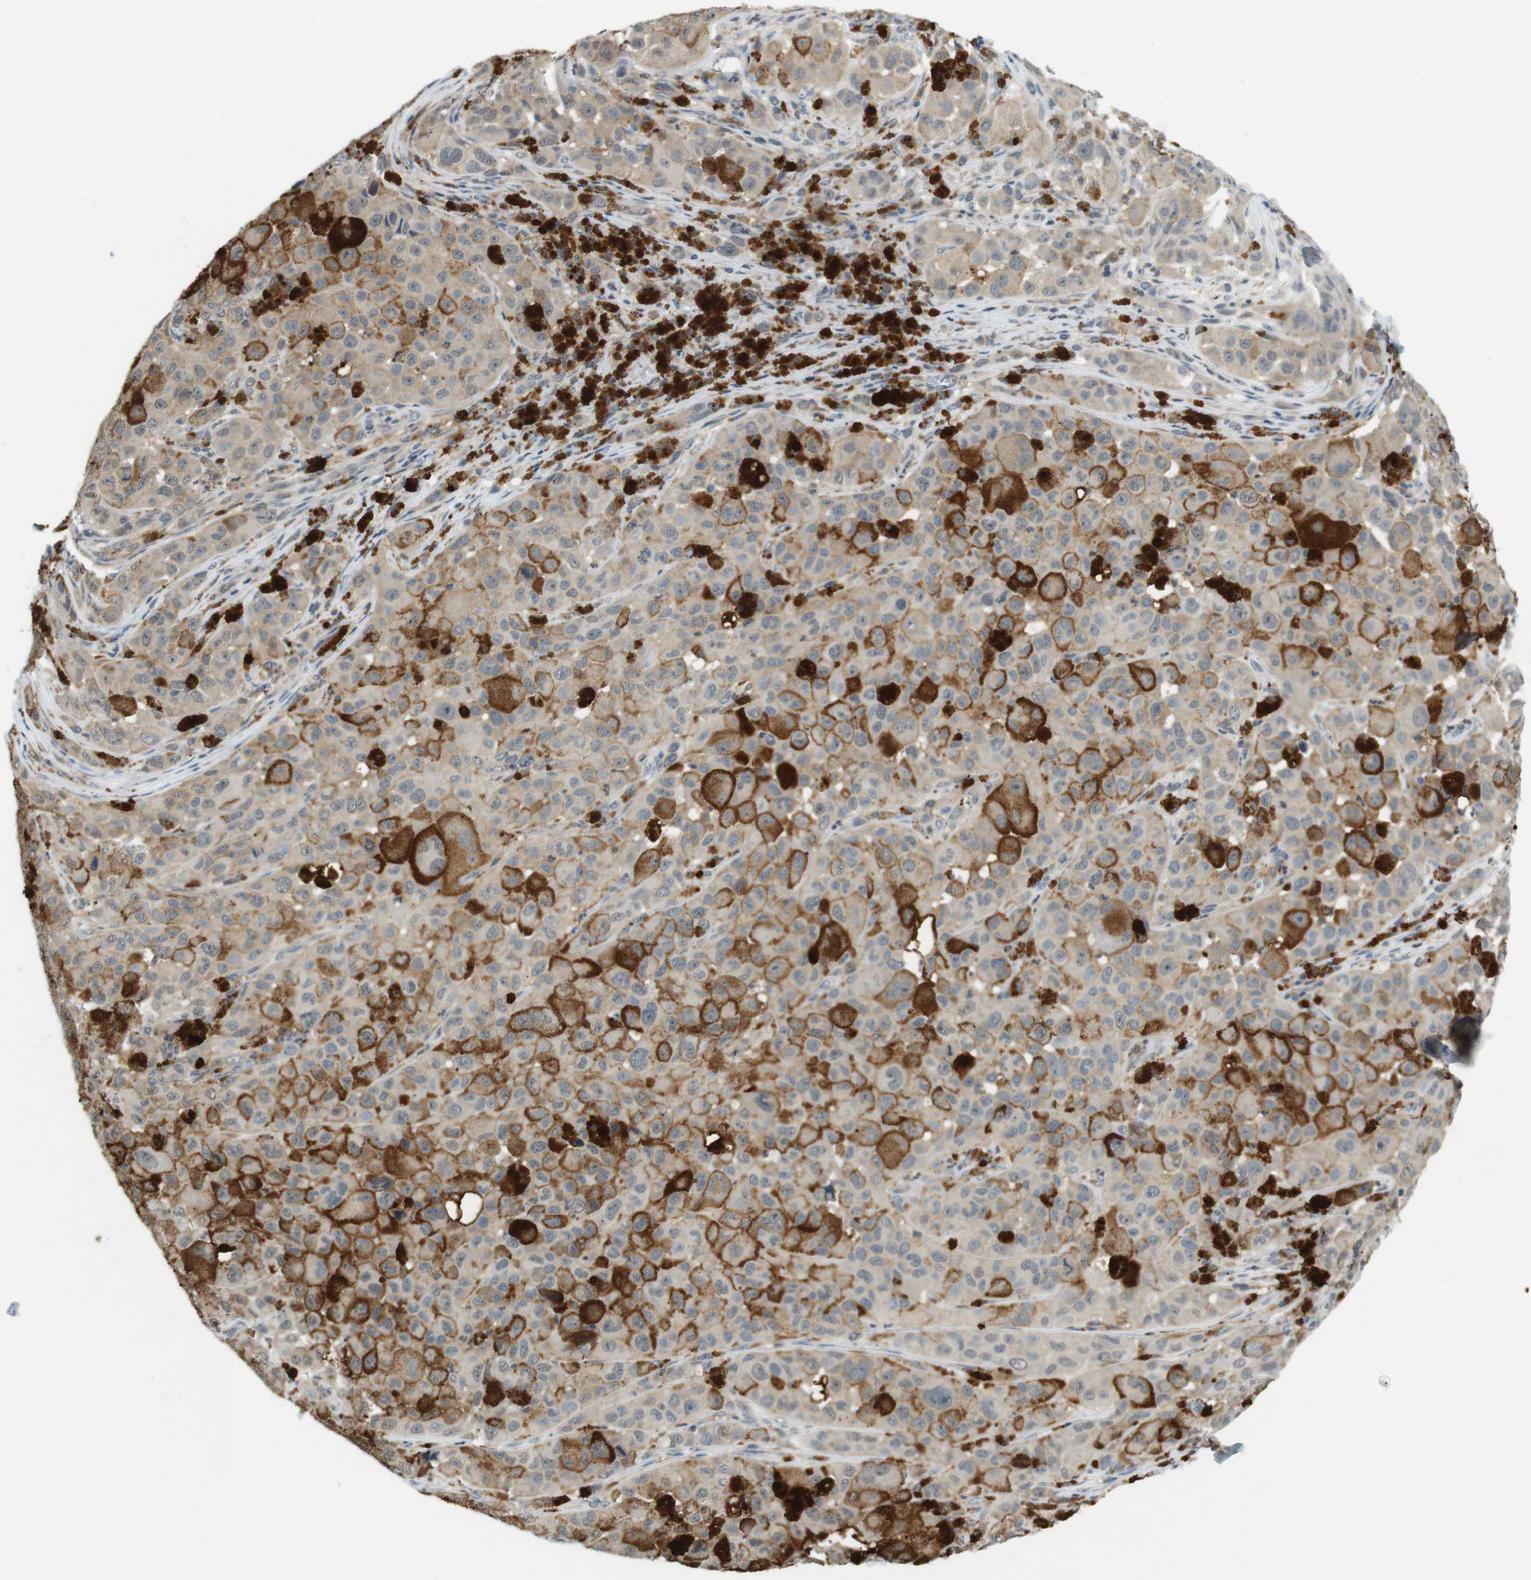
{"staining": {"intensity": "weak", "quantity": ">75%", "location": "cytoplasmic/membranous"}, "tissue": "melanoma", "cell_type": "Tumor cells", "image_type": "cancer", "snomed": [{"axis": "morphology", "description": "Malignant melanoma, NOS"}, {"axis": "topography", "description": "Skin"}], "caption": "IHC (DAB (3,3'-diaminobenzidine)) staining of malignant melanoma exhibits weak cytoplasmic/membranous protein expression in about >75% of tumor cells.", "gene": "CDK14", "patient": {"sex": "male", "age": 96}}